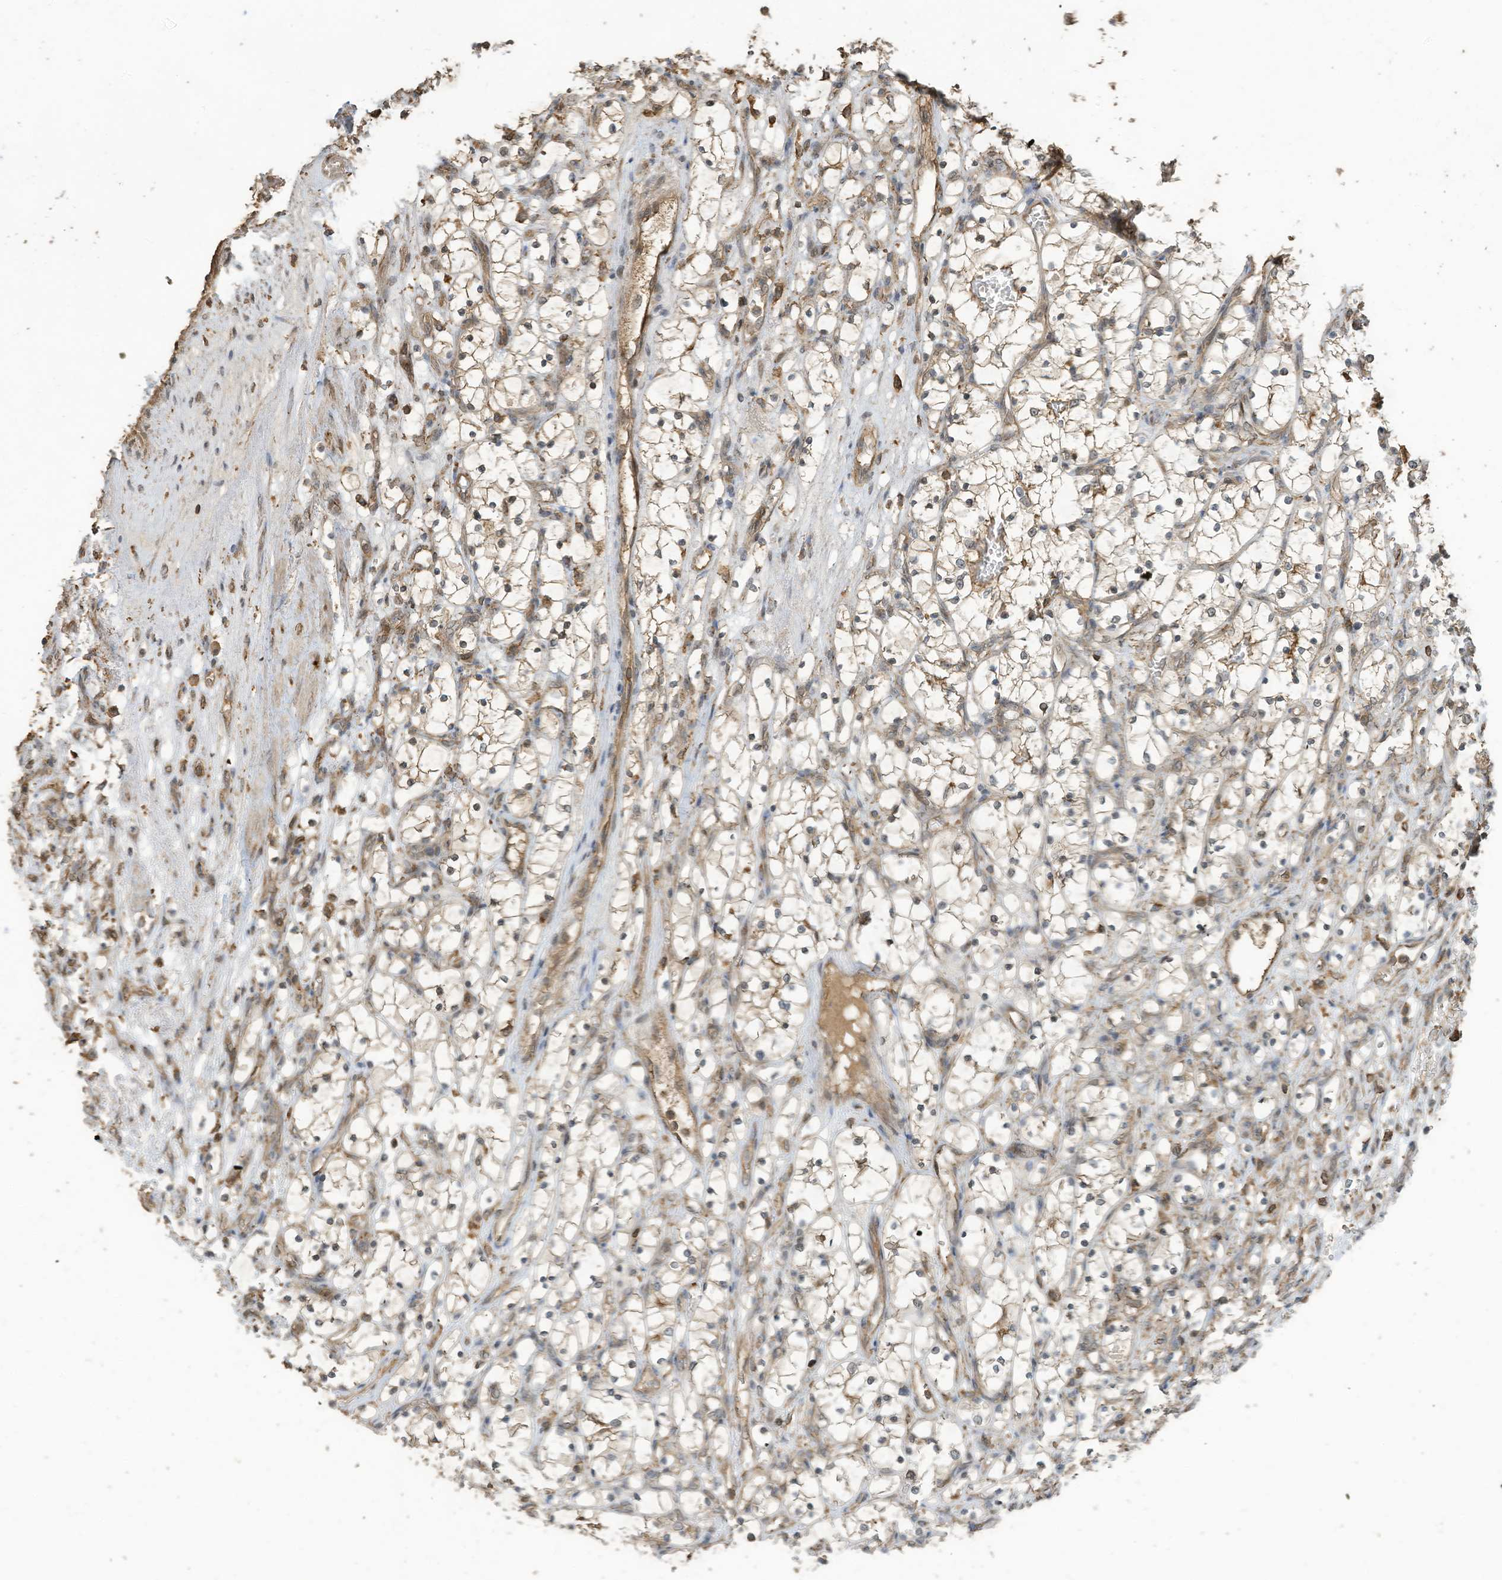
{"staining": {"intensity": "weak", "quantity": "<25%", "location": "cytoplasmic/membranous"}, "tissue": "renal cancer", "cell_type": "Tumor cells", "image_type": "cancer", "snomed": [{"axis": "morphology", "description": "Adenocarcinoma, NOS"}, {"axis": "topography", "description": "Kidney"}], "caption": "IHC of human adenocarcinoma (renal) reveals no positivity in tumor cells.", "gene": "COX10", "patient": {"sex": "female", "age": 69}}